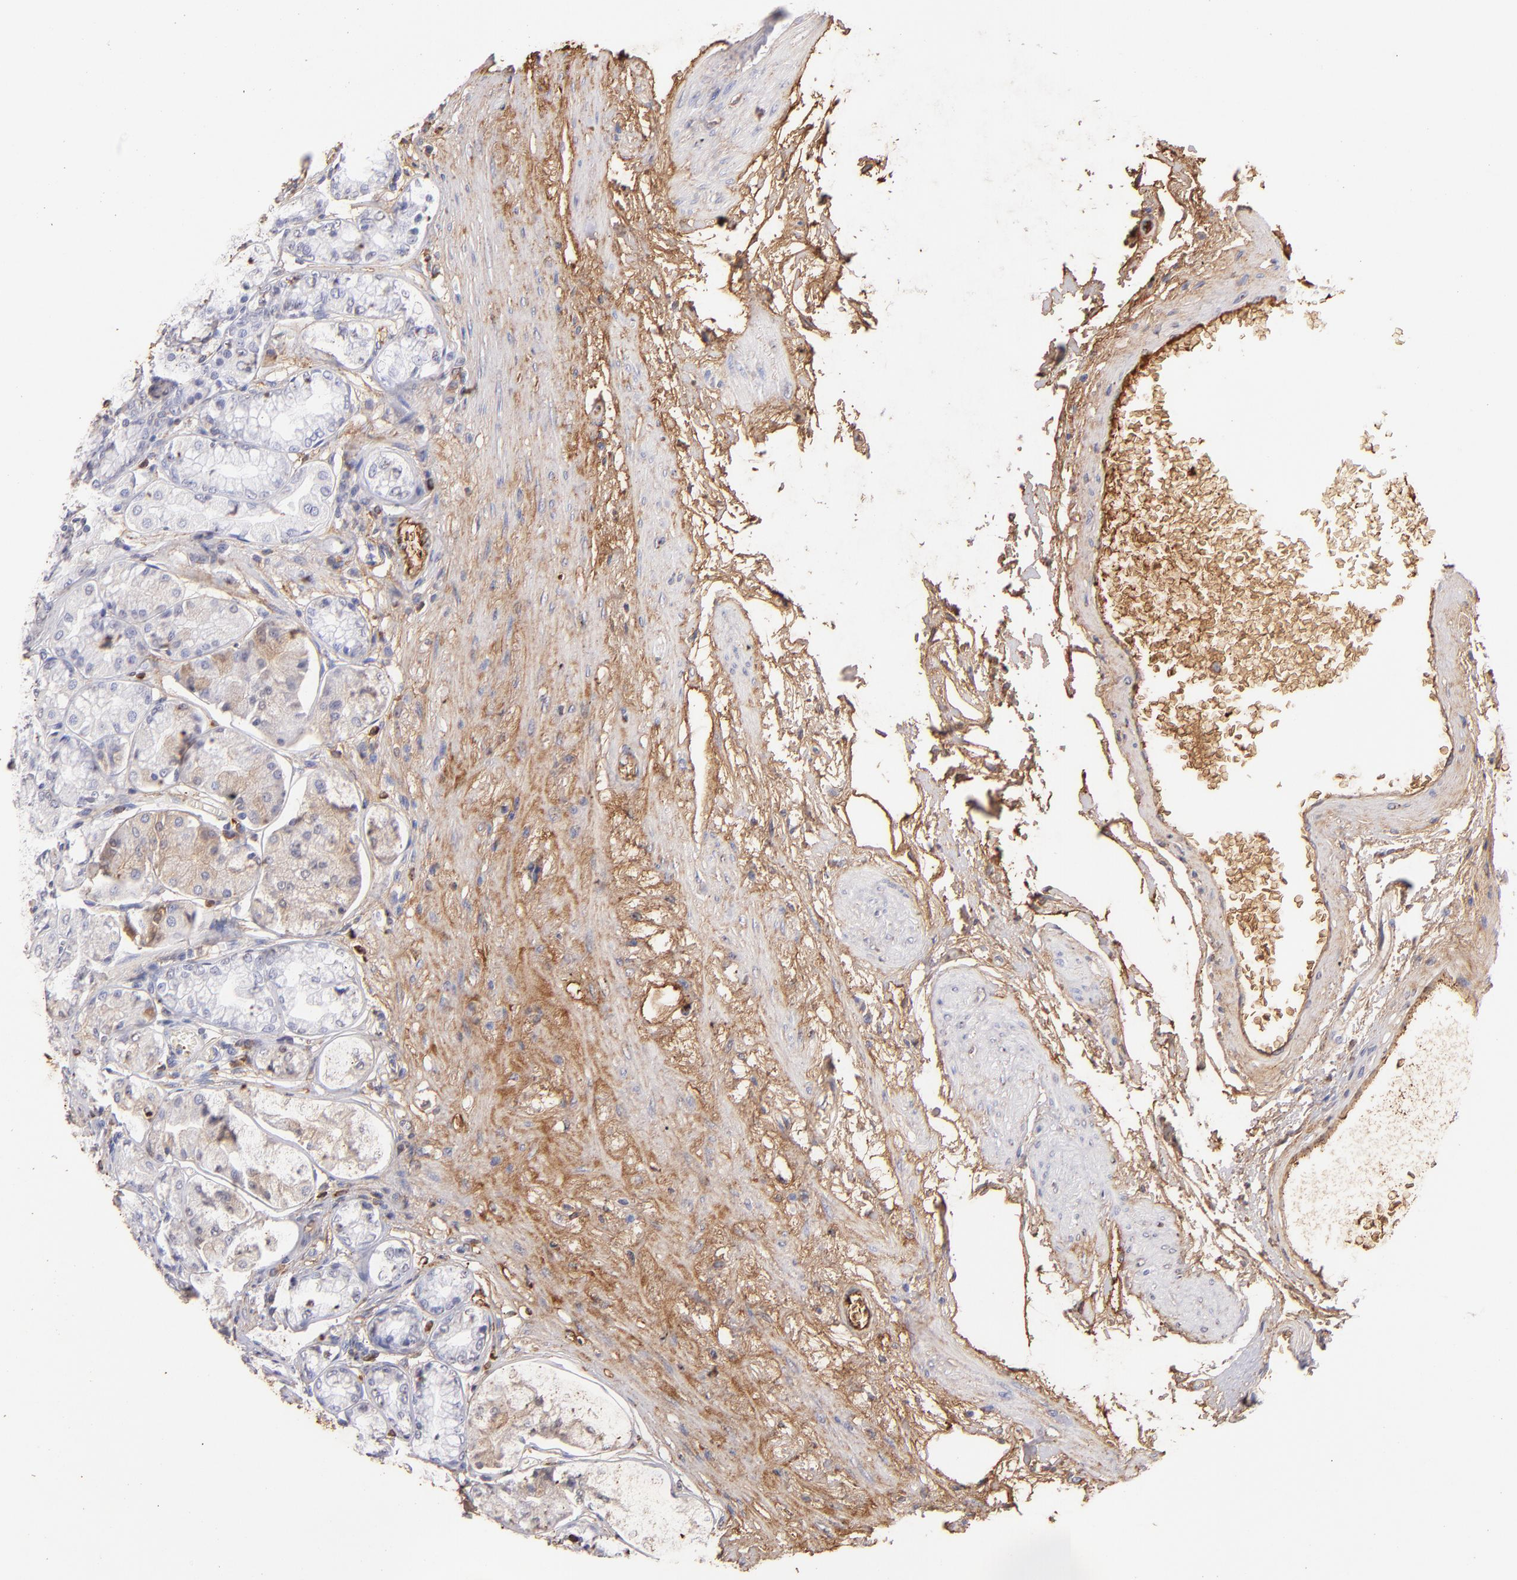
{"staining": {"intensity": "weak", "quantity": "<25%", "location": "cytoplasmic/membranous"}, "tissue": "stomach", "cell_type": "Glandular cells", "image_type": "normal", "snomed": [{"axis": "morphology", "description": "Normal tissue, NOS"}, {"axis": "topography", "description": "Stomach"}, {"axis": "topography", "description": "Stomach, lower"}], "caption": "An IHC photomicrograph of normal stomach is shown. There is no staining in glandular cells of stomach.", "gene": "FGB", "patient": {"sex": "male", "age": 76}}